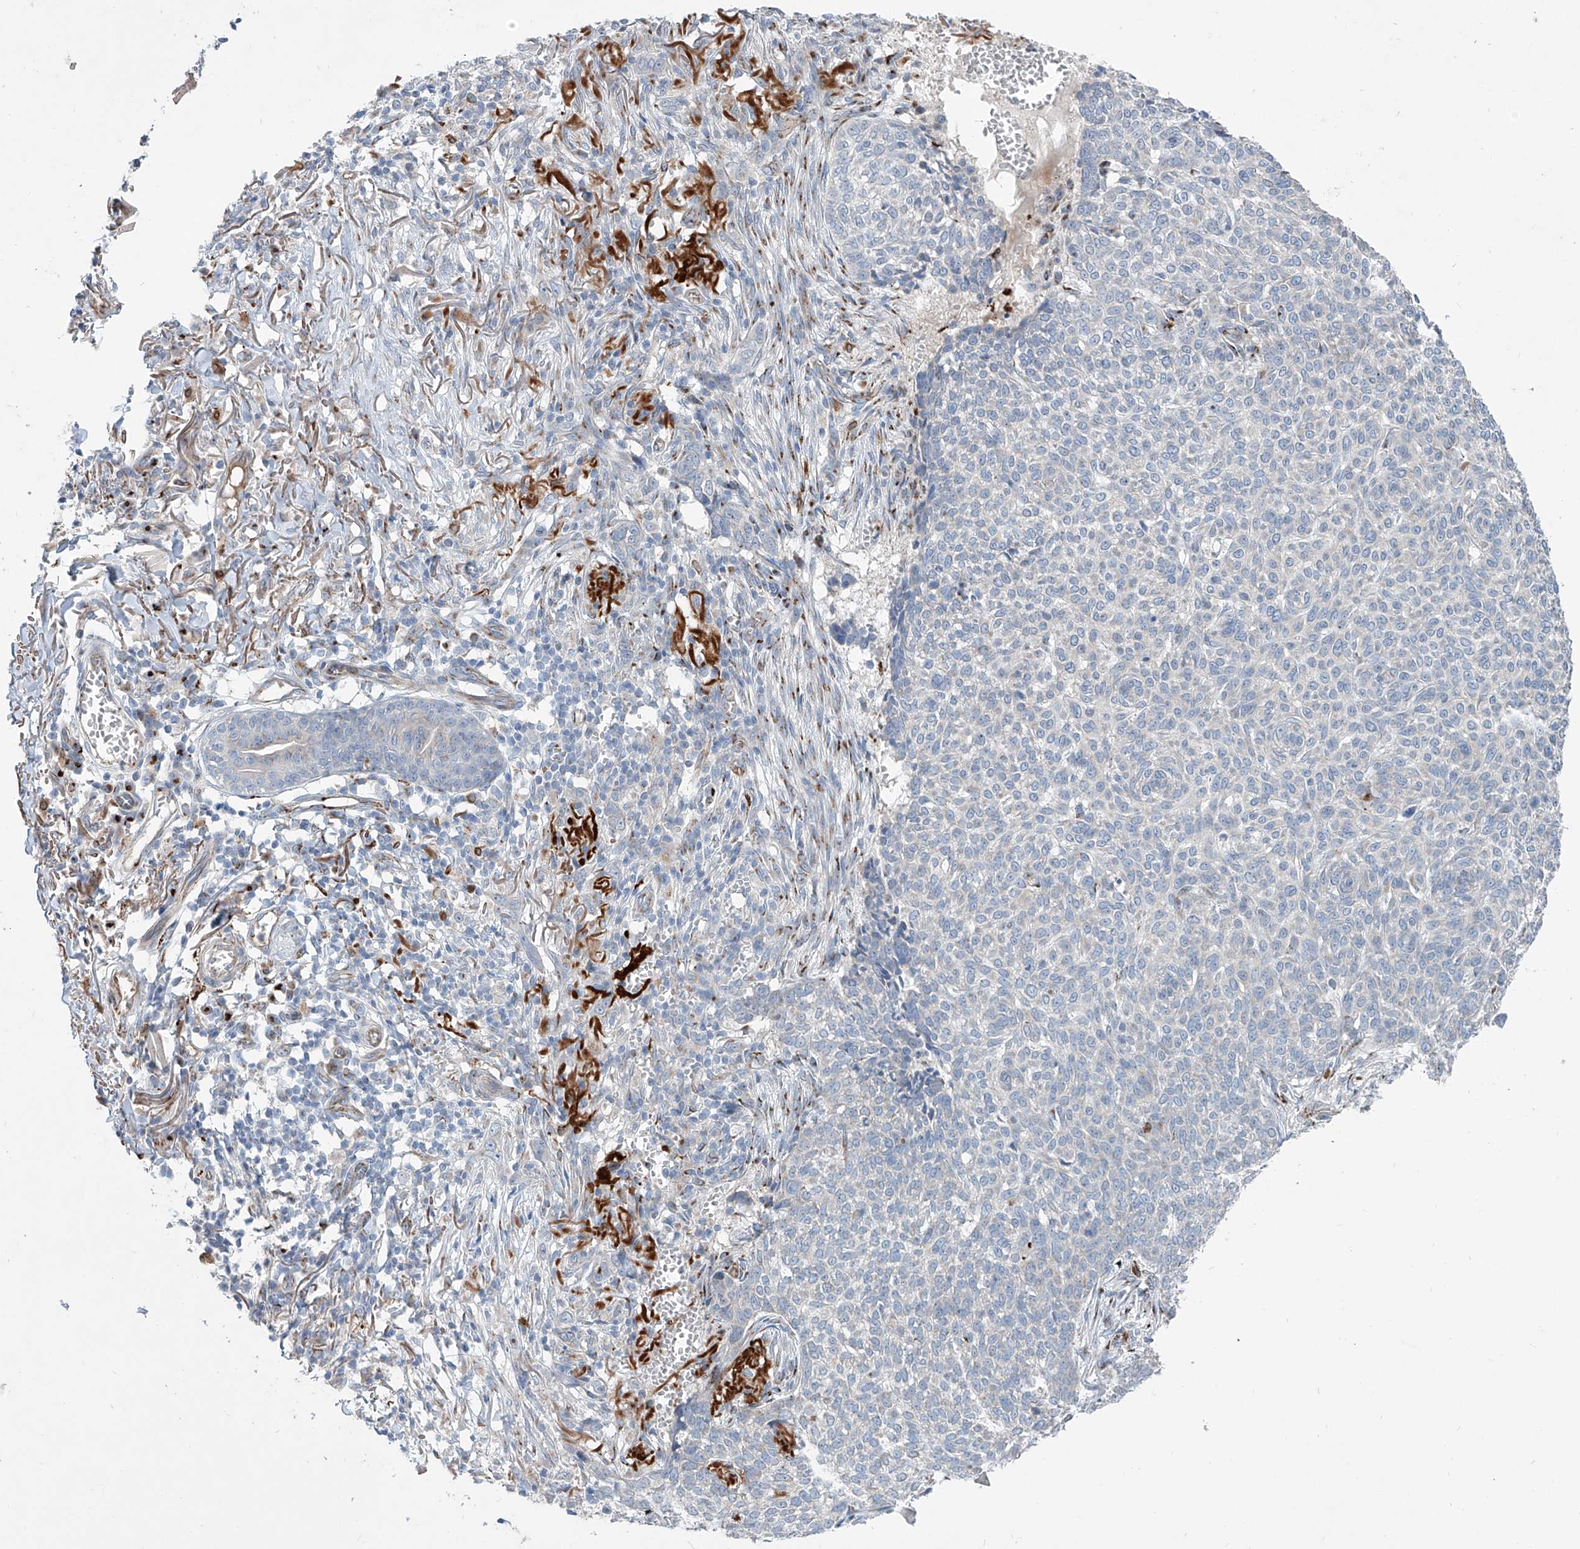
{"staining": {"intensity": "negative", "quantity": "none", "location": "none"}, "tissue": "skin cancer", "cell_type": "Tumor cells", "image_type": "cancer", "snomed": [{"axis": "morphology", "description": "Basal cell carcinoma"}, {"axis": "topography", "description": "Skin"}], "caption": "Immunohistochemical staining of human skin cancer (basal cell carcinoma) demonstrates no significant expression in tumor cells. (Stains: DAB IHC with hematoxylin counter stain, Microscopy: brightfield microscopy at high magnification).", "gene": "CDH5", "patient": {"sex": "male", "age": 85}}